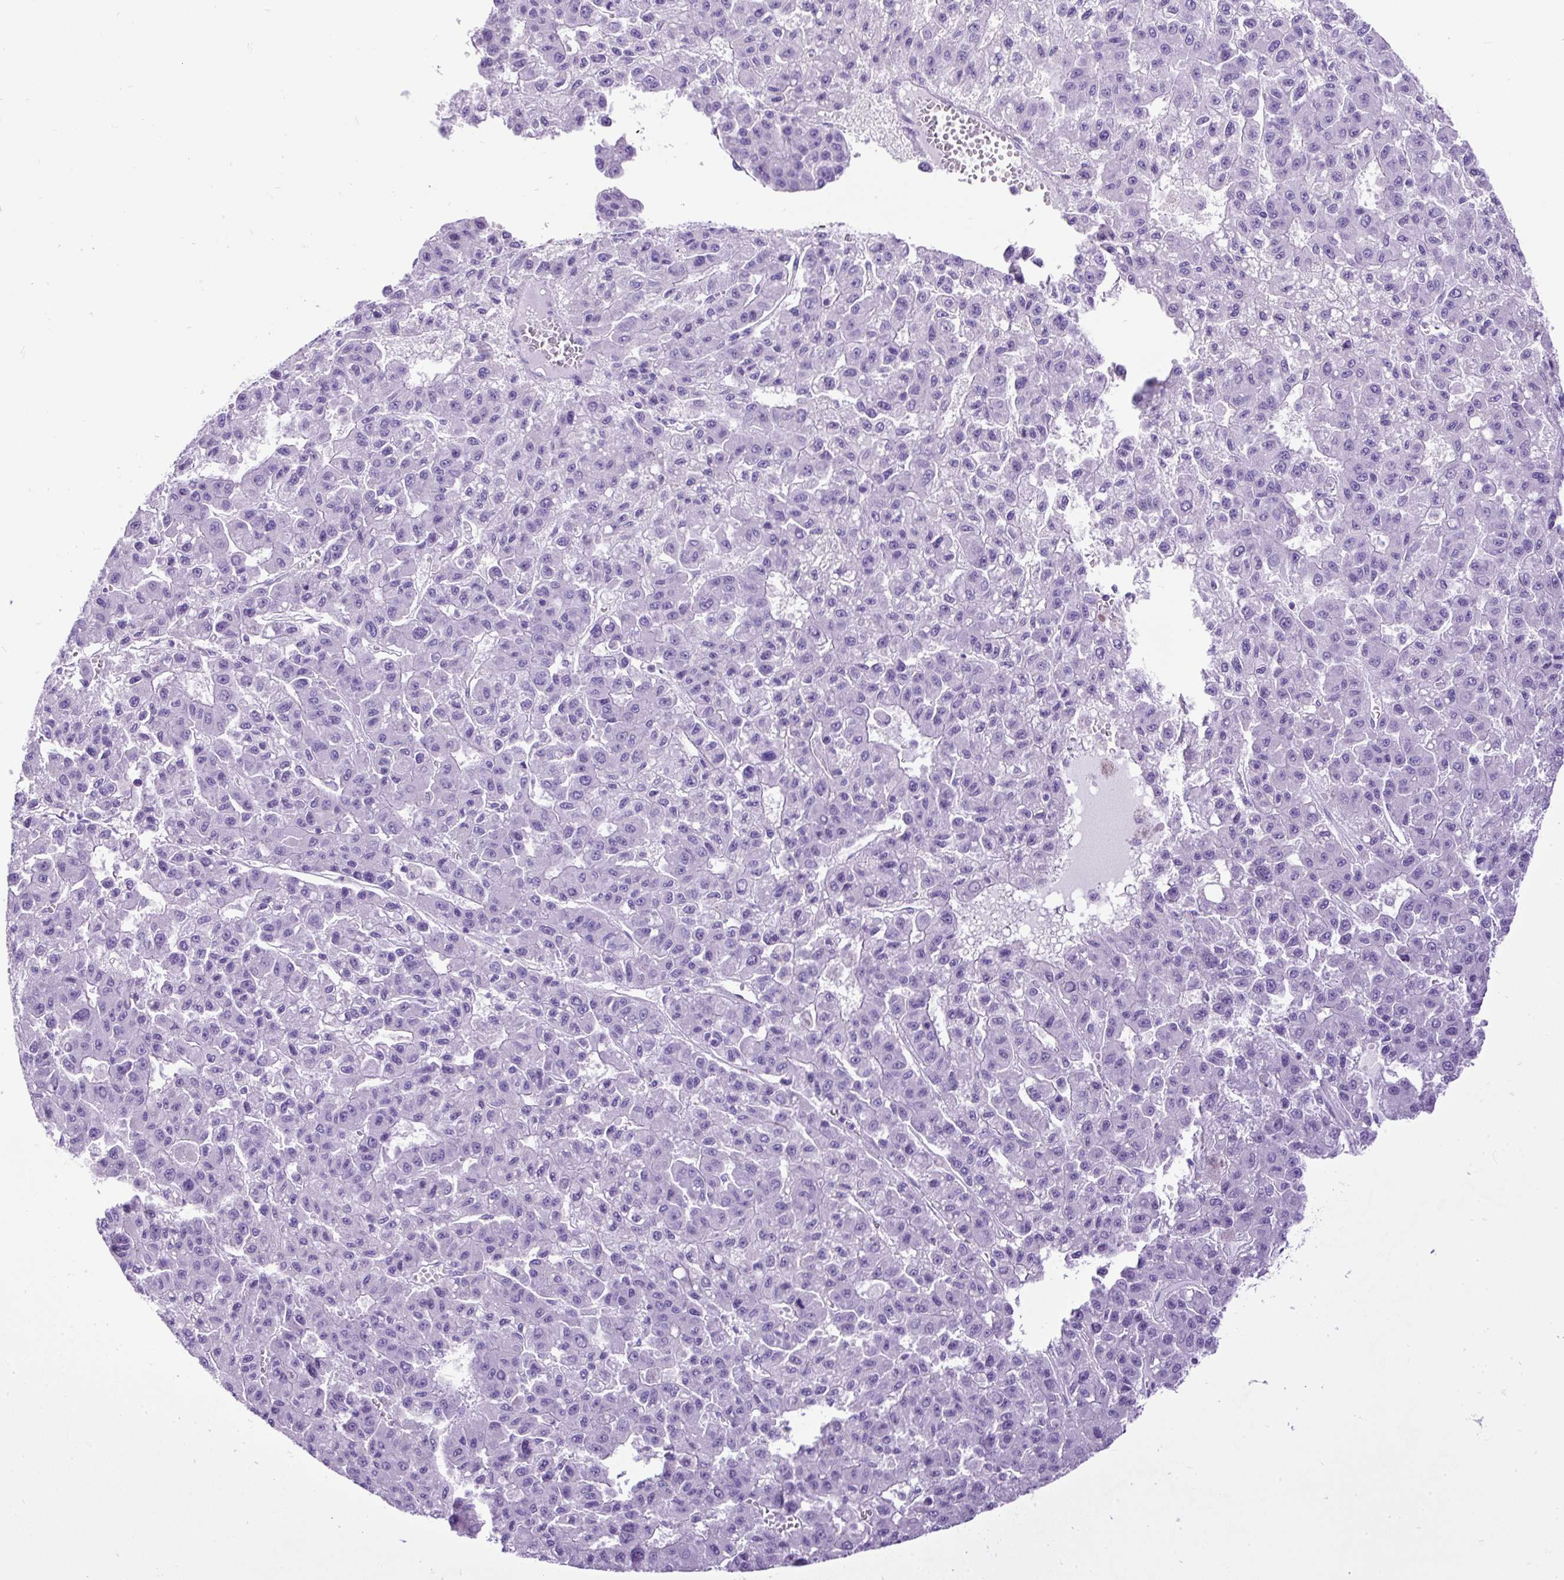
{"staining": {"intensity": "negative", "quantity": "none", "location": "none"}, "tissue": "liver cancer", "cell_type": "Tumor cells", "image_type": "cancer", "snomed": [{"axis": "morphology", "description": "Carcinoma, Hepatocellular, NOS"}, {"axis": "topography", "description": "Liver"}], "caption": "Human liver hepatocellular carcinoma stained for a protein using immunohistochemistry (IHC) demonstrates no expression in tumor cells.", "gene": "CEL", "patient": {"sex": "male", "age": 70}}